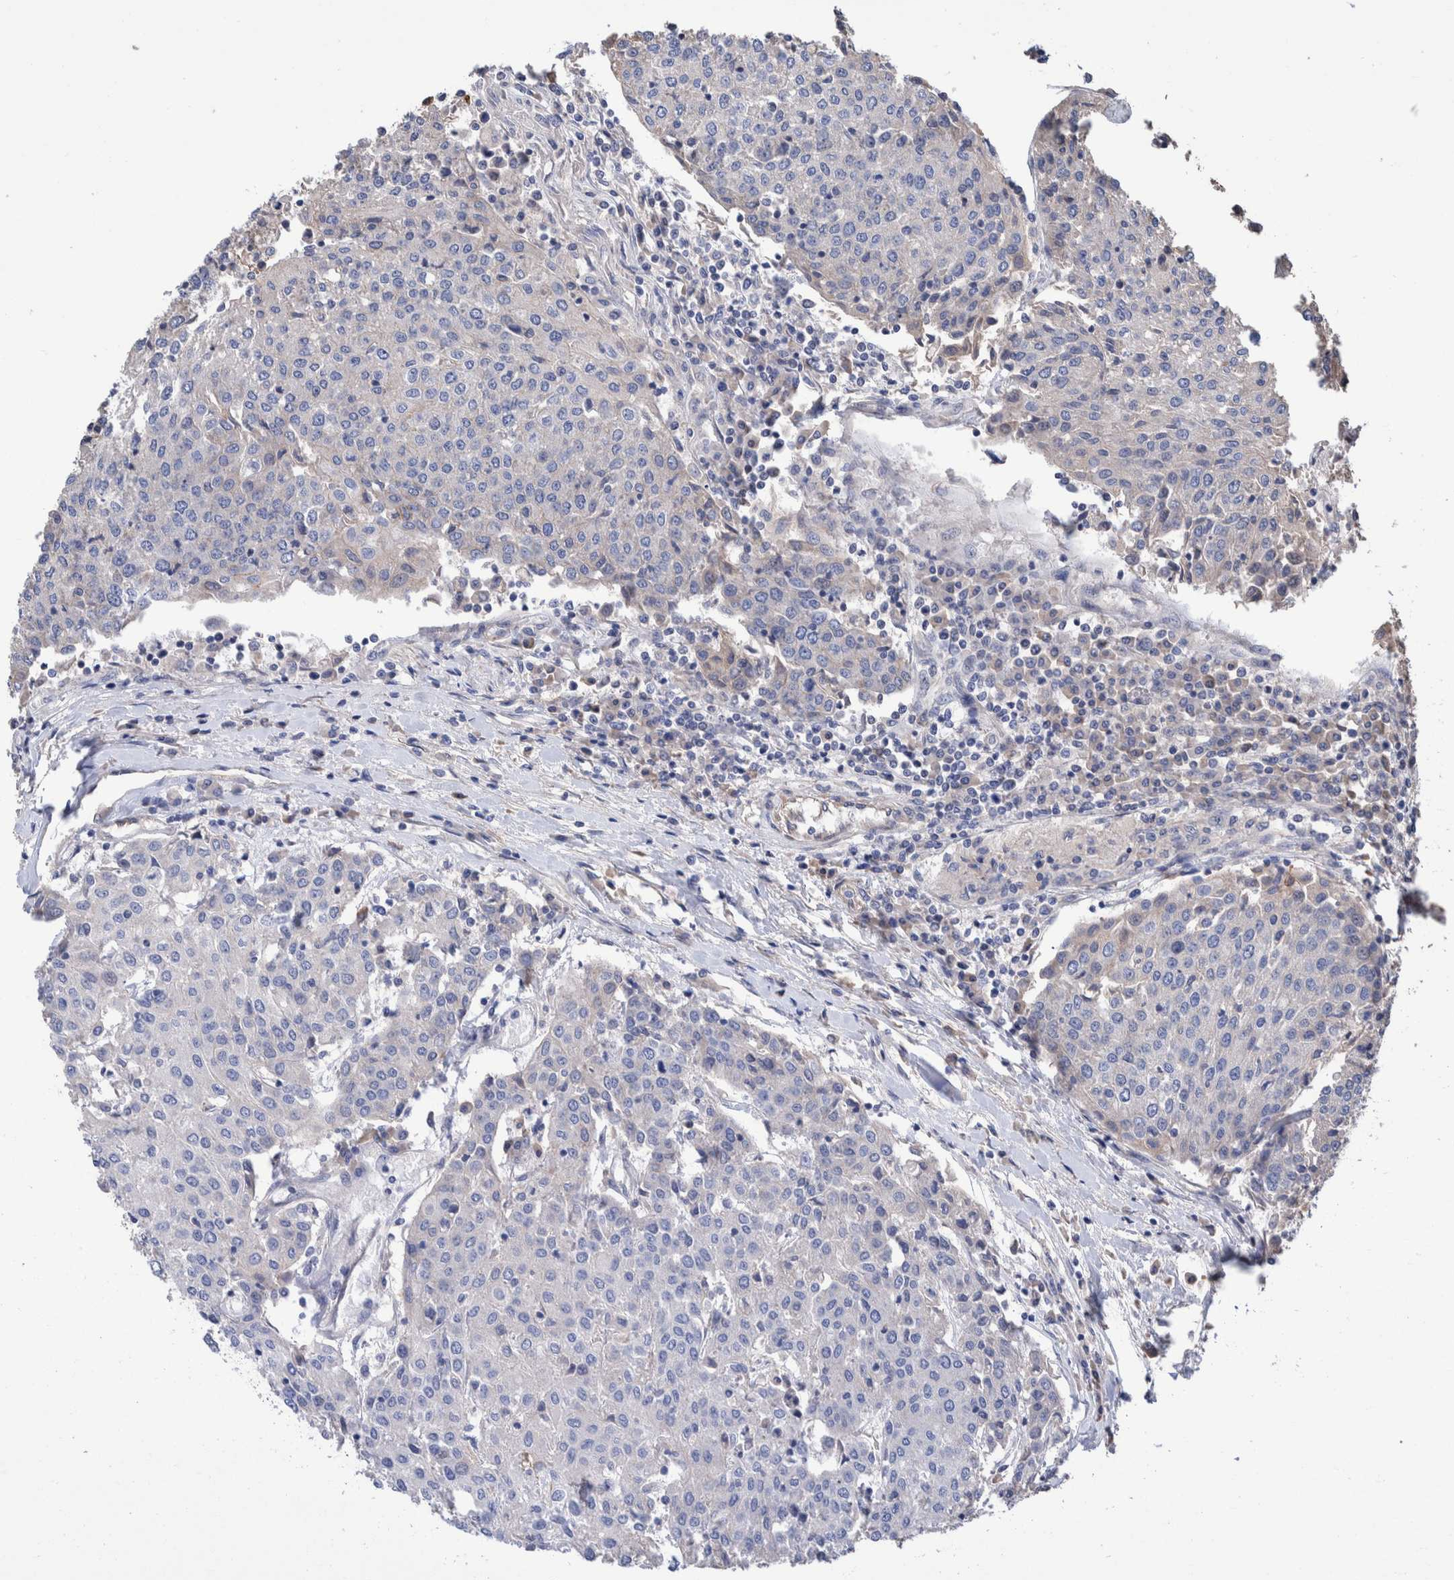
{"staining": {"intensity": "negative", "quantity": "none", "location": "none"}, "tissue": "urothelial cancer", "cell_type": "Tumor cells", "image_type": "cancer", "snomed": [{"axis": "morphology", "description": "Urothelial carcinoma, High grade"}, {"axis": "topography", "description": "Urinary bladder"}], "caption": "Tumor cells are negative for brown protein staining in urothelial cancer.", "gene": "SLC45A4", "patient": {"sex": "female", "age": 85}}